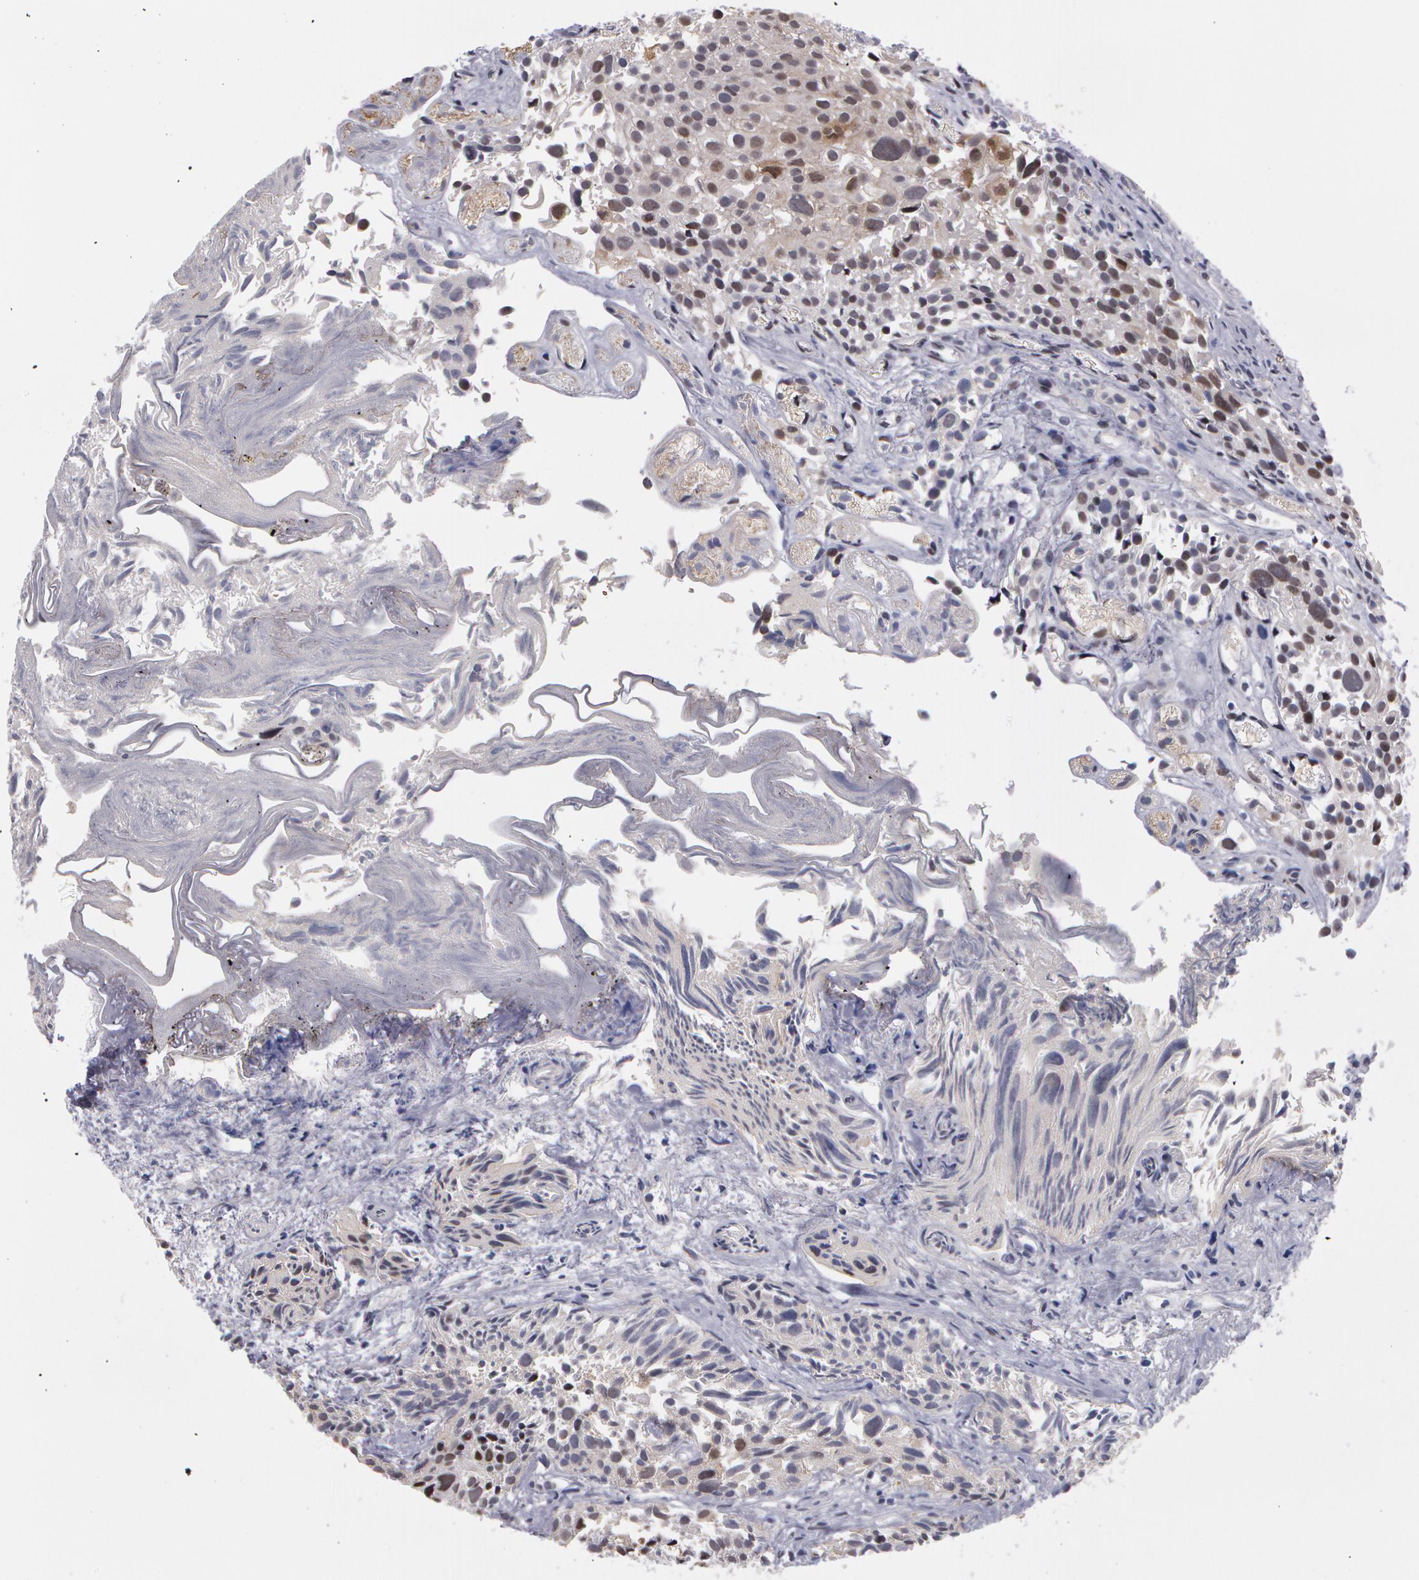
{"staining": {"intensity": "weak", "quantity": "<25%", "location": "nuclear"}, "tissue": "urothelial cancer", "cell_type": "Tumor cells", "image_type": "cancer", "snomed": [{"axis": "morphology", "description": "Urothelial carcinoma, High grade"}, {"axis": "topography", "description": "Urinary bladder"}], "caption": "A micrograph of high-grade urothelial carcinoma stained for a protein exhibits no brown staining in tumor cells.", "gene": "PRICKLE1", "patient": {"sex": "female", "age": 78}}